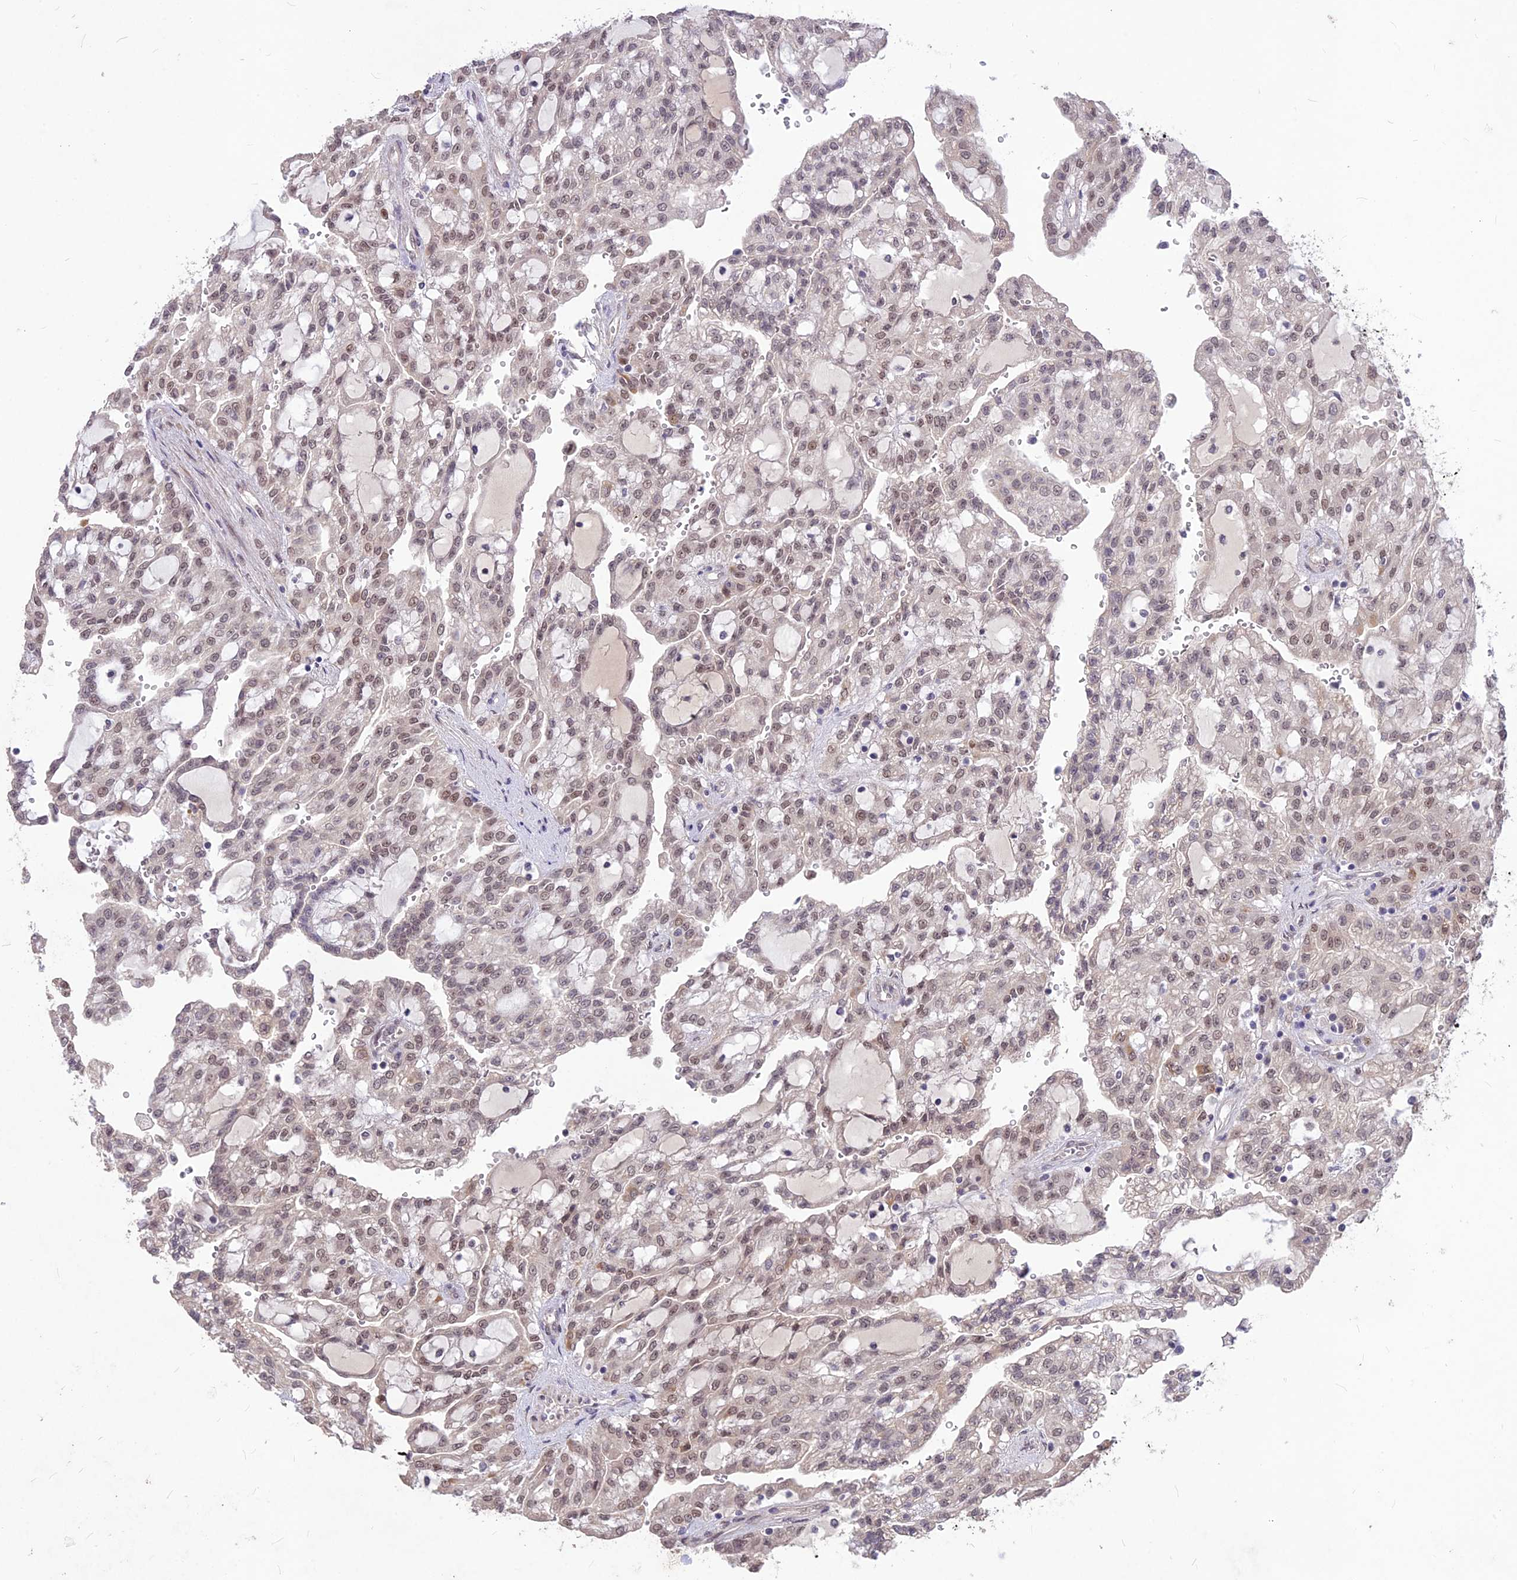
{"staining": {"intensity": "weak", "quantity": ">75%", "location": "nuclear"}, "tissue": "renal cancer", "cell_type": "Tumor cells", "image_type": "cancer", "snomed": [{"axis": "morphology", "description": "Adenocarcinoma, NOS"}, {"axis": "topography", "description": "Kidney"}], "caption": "Tumor cells reveal weak nuclear positivity in approximately >75% of cells in renal adenocarcinoma.", "gene": "DIS3", "patient": {"sex": "male", "age": 63}}